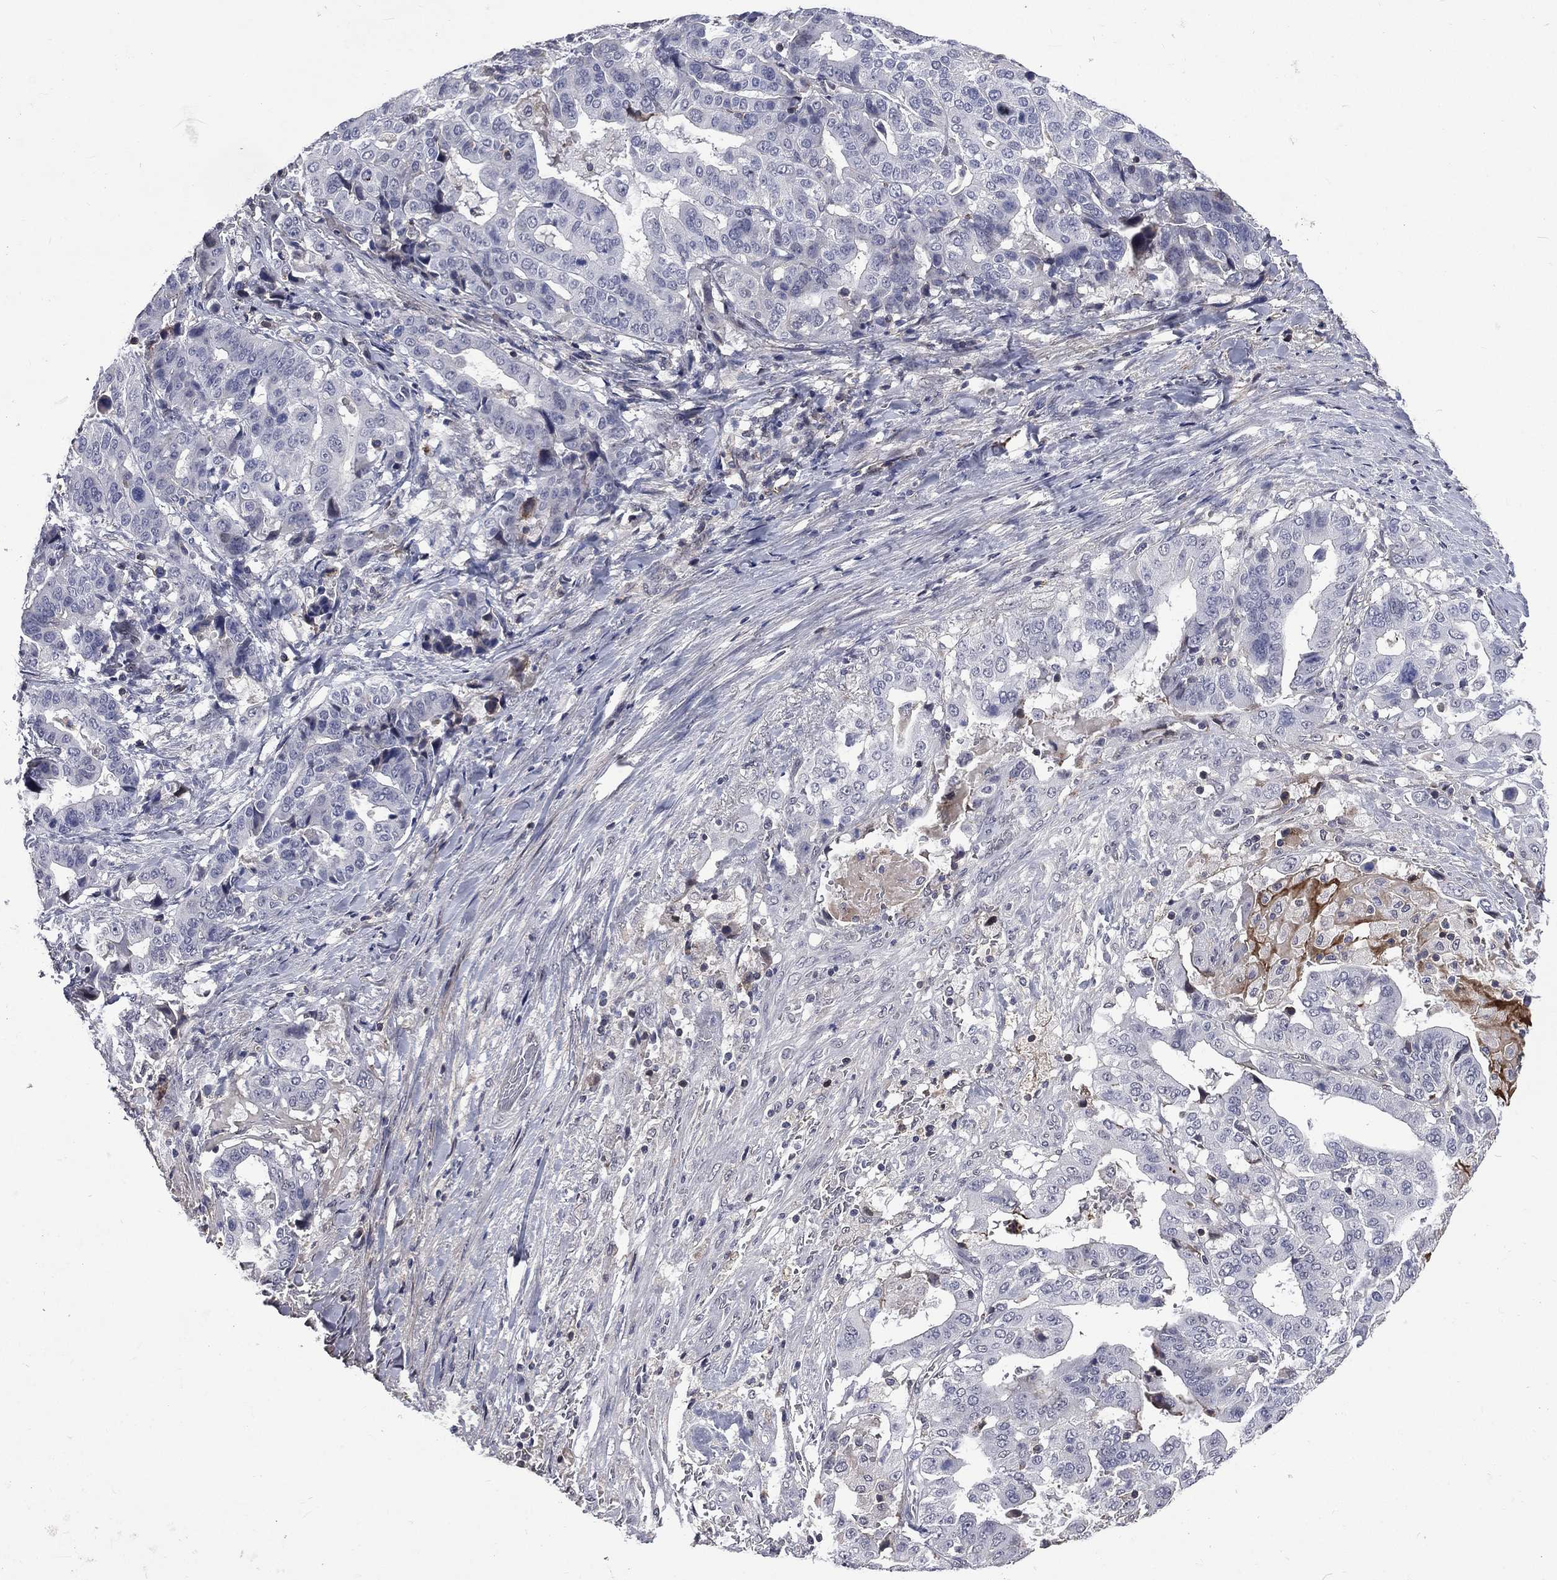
{"staining": {"intensity": "negative", "quantity": "none", "location": "none"}, "tissue": "stomach cancer", "cell_type": "Tumor cells", "image_type": "cancer", "snomed": [{"axis": "morphology", "description": "Adenocarcinoma, NOS"}, {"axis": "topography", "description": "Stomach"}], "caption": "Stomach cancer (adenocarcinoma) stained for a protein using IHC shows no staining tumor cells.", "gene": "FGG", "patient": {"sex": "male", "age": 48}}